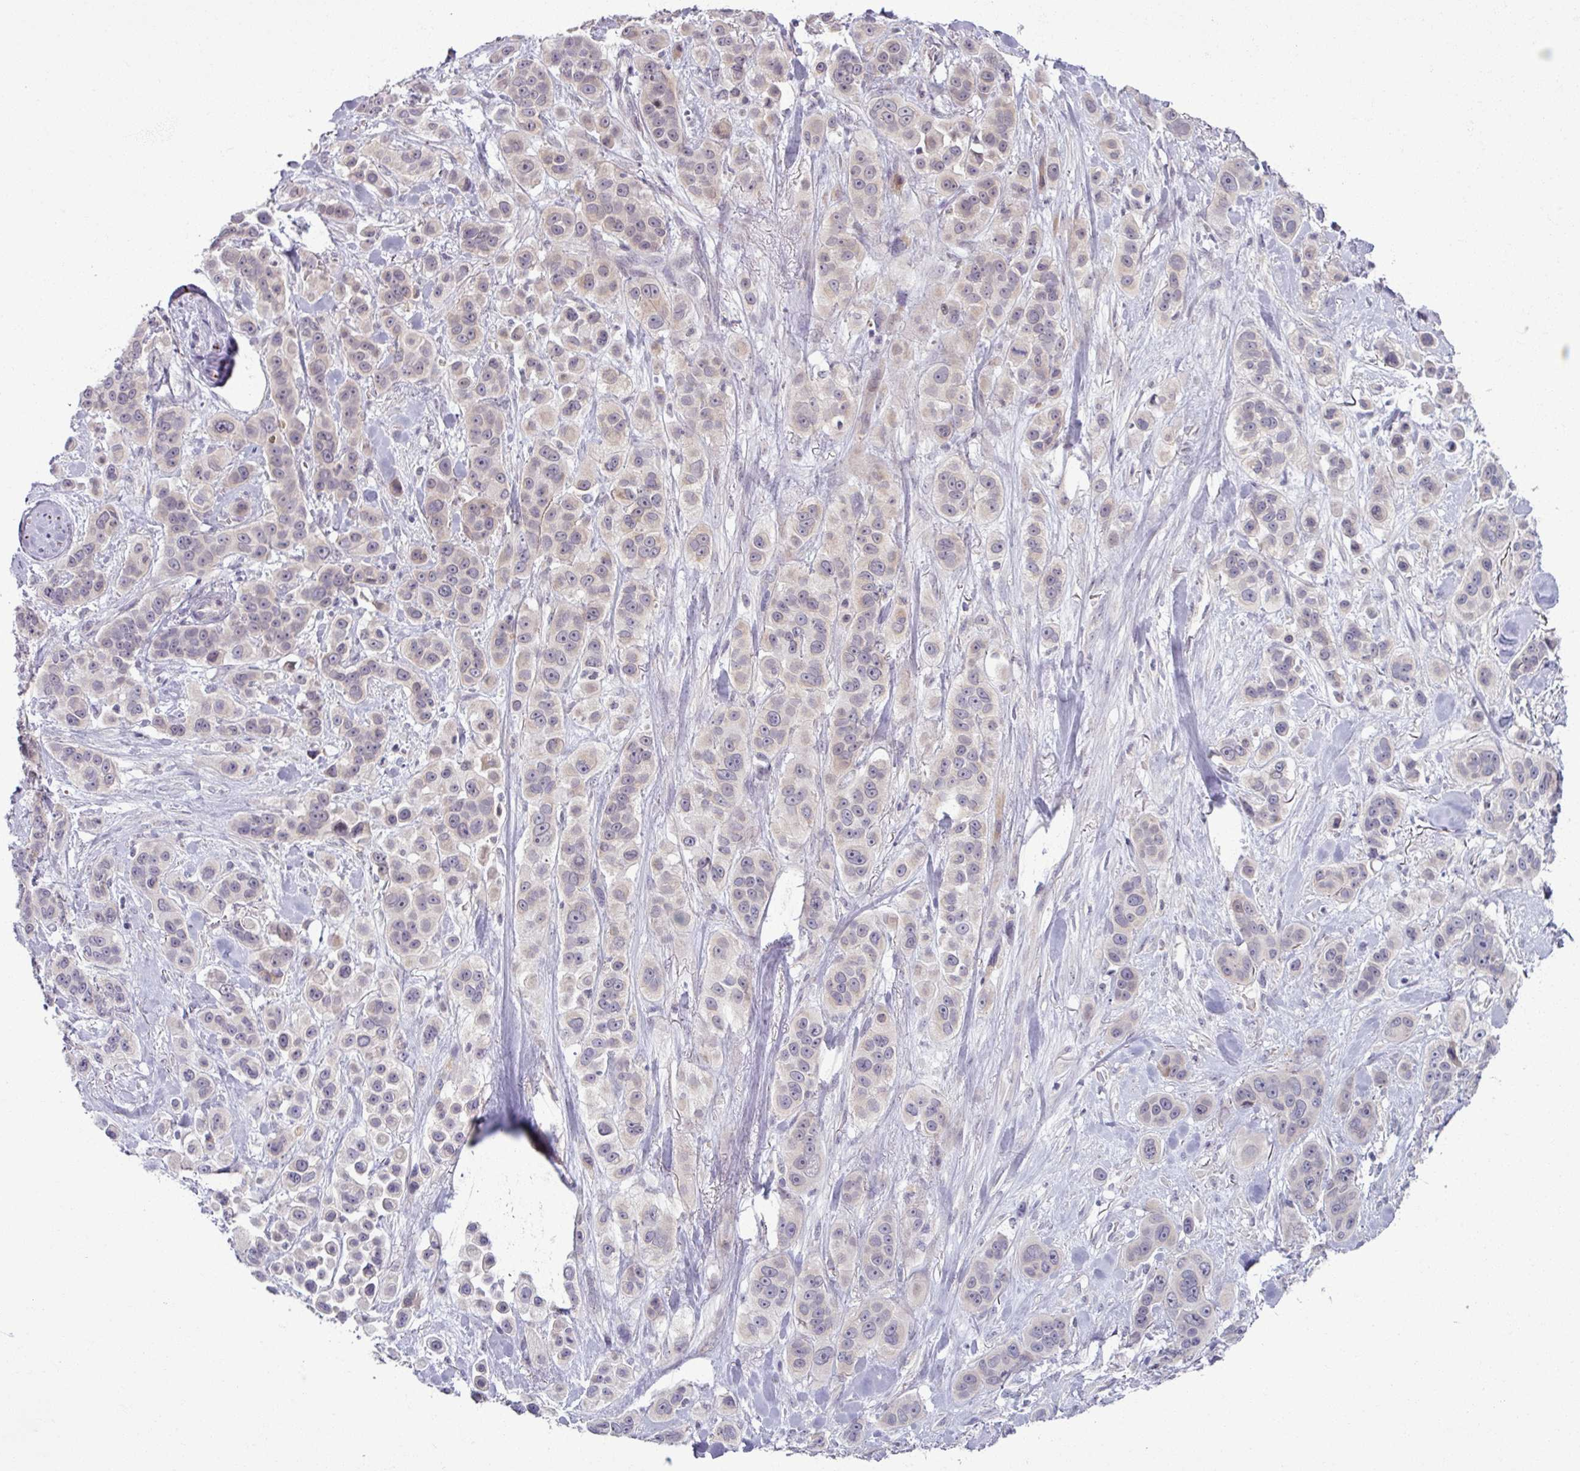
{"staining": {"intensity": "negative", "quantity": "none", "location": "none"}, "tissue": "skin cancer", "cell_type": "Tumor cells", "image_type": "cancer", "snomed": [{"axis": "morphology", "description": "Squamous cell carcinoma, NOS"}, {"axis": "topography", "description": "Skin"}], "caption": "The immunohistochemistry image has no significant staining in tumor cells of skin squamous cell carcinoma tissue. (DAB (3,3'-diaminobenzidine) immunohistochemistry visualized using brightfield microscopy, high magnification).", "gene": "OGFOD3", "patient": {"sex": "male", "age": 67}}